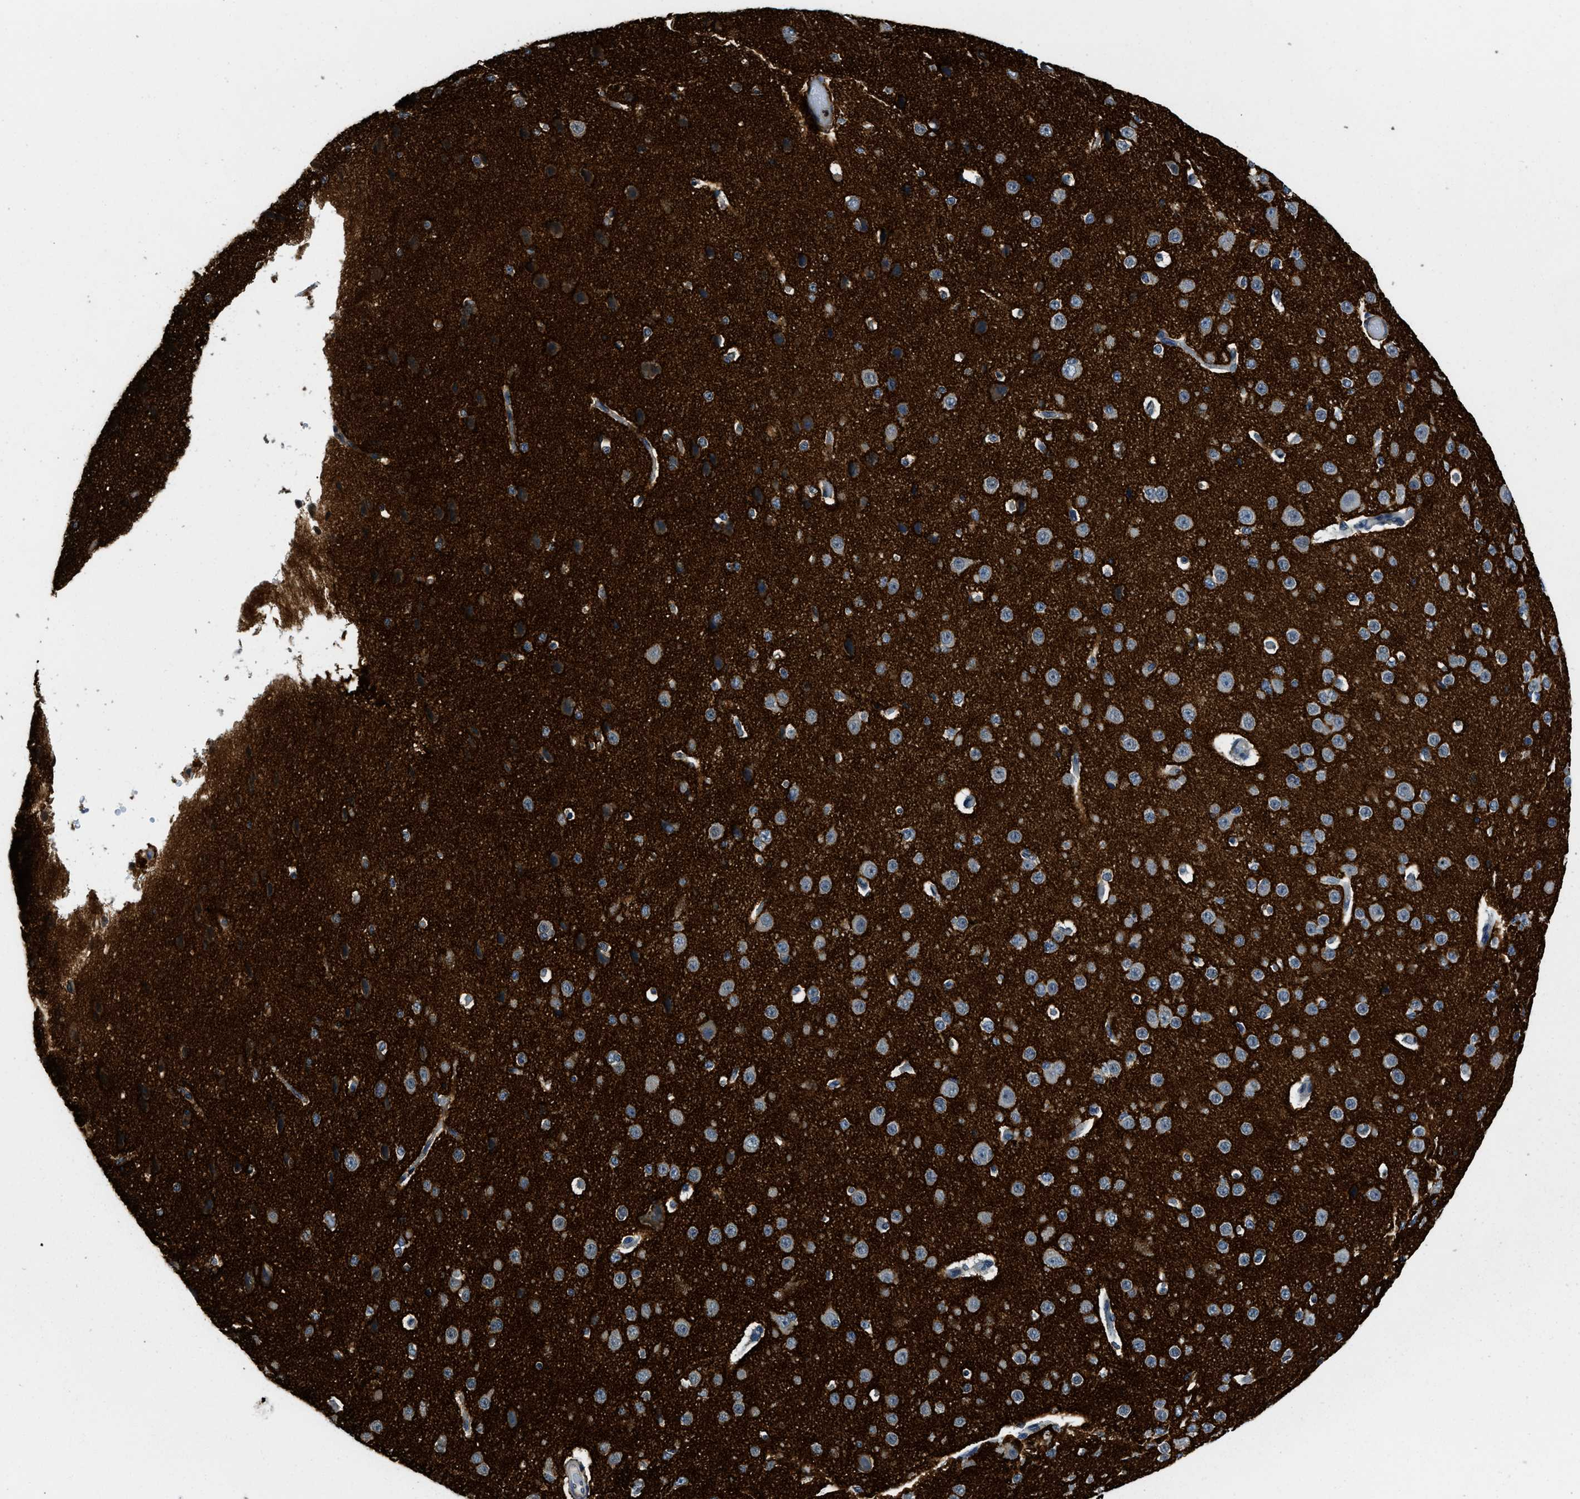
{"staining": {"intensity": "negative", "quantity": "none", "location": "none"}, "tissue": "cerebral cortex", "cell_type": "Endothelial cells", "image_type": "normal", "snomed": [{"axis": "morphology", "description": "Normal tissue, NOS"}, {"axis": "morphology", "description": "Developmental malformation"}, {"axis": "topography", "description": "Cerebral cortex"}], "caption": "Endothelial cells show no significant staining in unremarkable cerebral cortex. The staining was performed using DAB (3,3'-diaminobenzidine) to visualize the protein expression in brown, while the nuclei were stained in blue with hematoxylin (Magnification: 20x).", "gene": "IKBKE", "patient": {"sex": "female", "age": 30}}